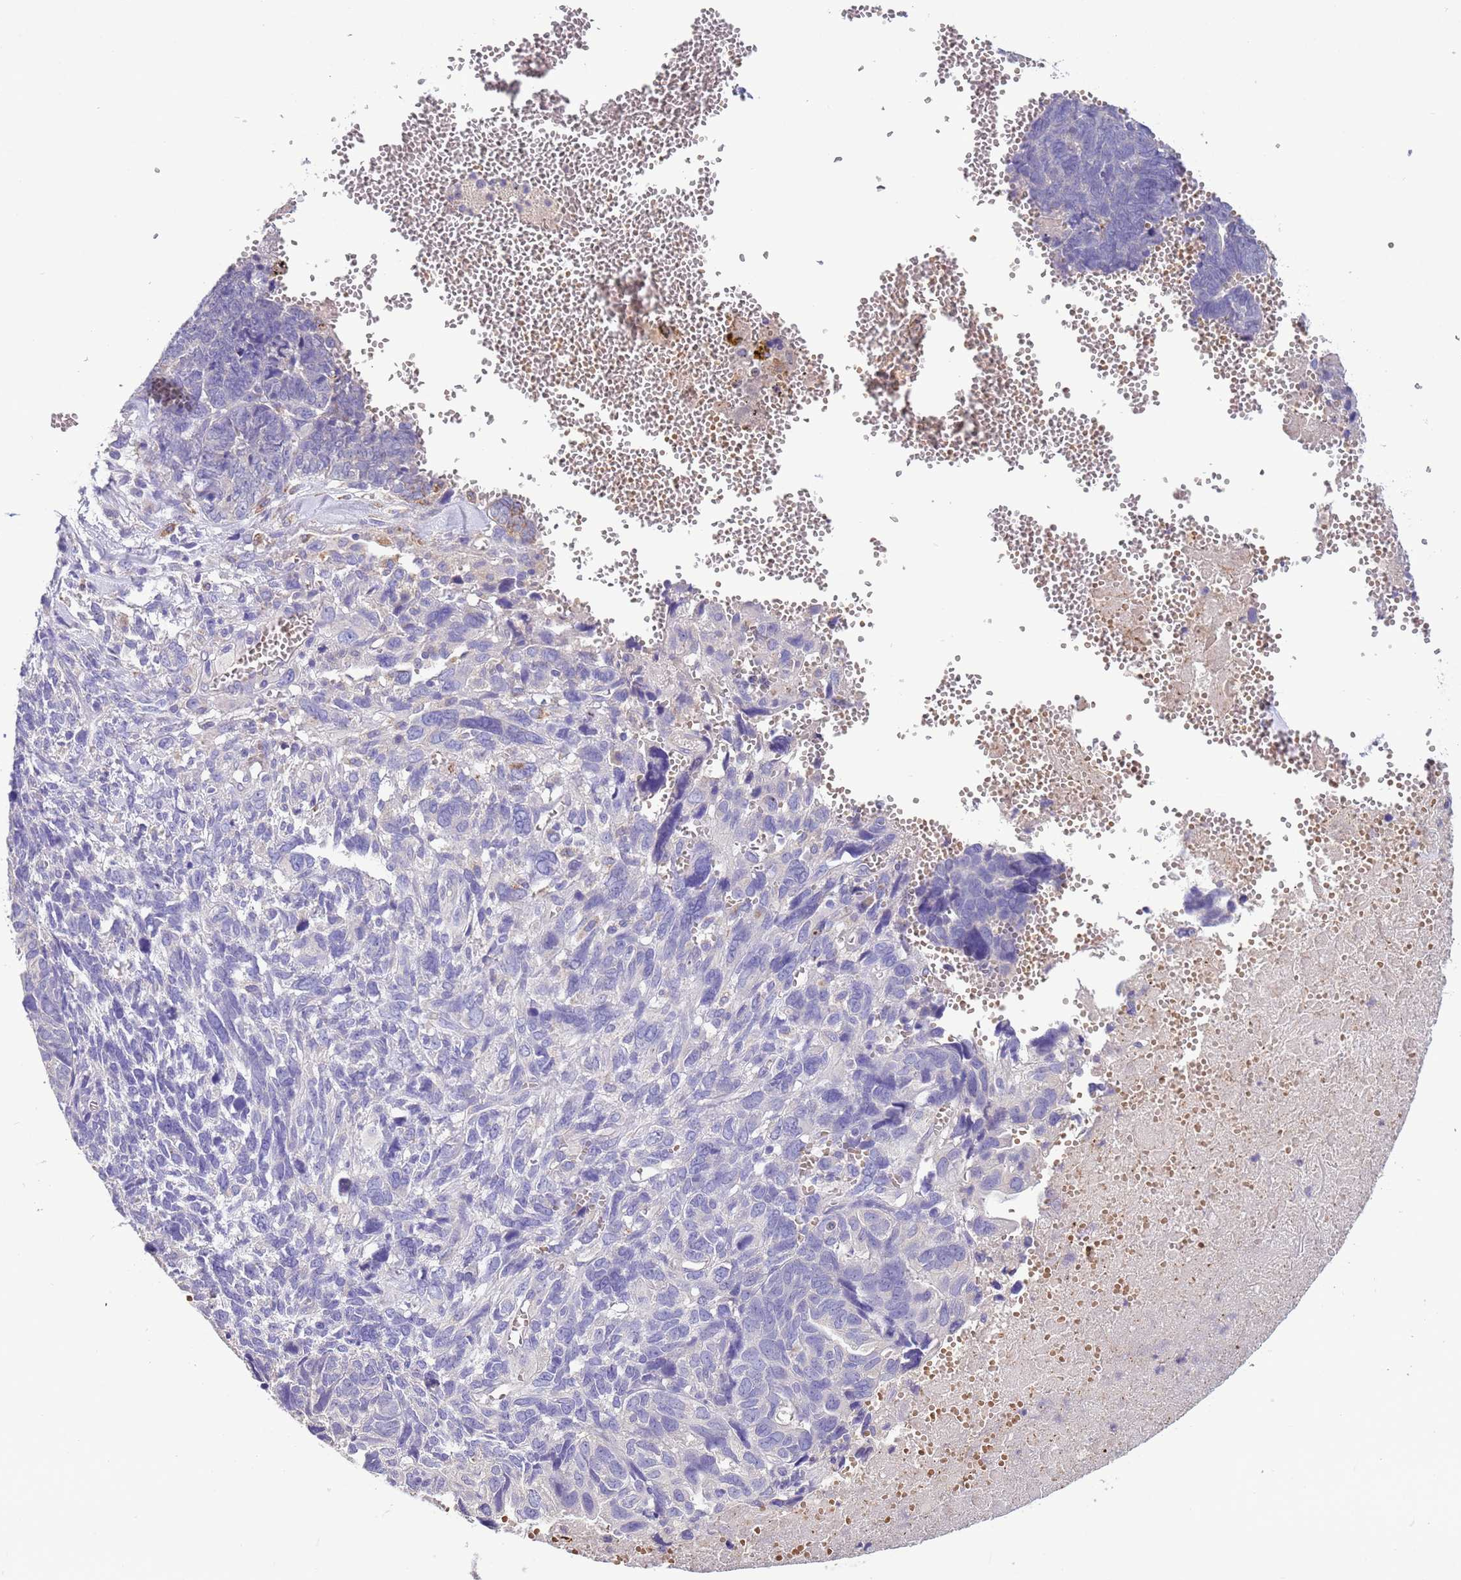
{"staining": {"intensity": "negative", "quantity": "none", "location": "none"}, "tissue": "ovarian cancer", "cell_type": "Tumor cells", "image_type": "cancer", "snomed": [{"axis": "morphology", "description": "Cystadenocarcinoma, serous, NOS"}, {"axis": "topography", "description": "Ovary"}], "caption": "Immunohistochemical staining of ovarian cancer displays no significant positivity in tumor cells.", "gene": "SLC24A3", "patient": {"sex": "female", "age": 79}}